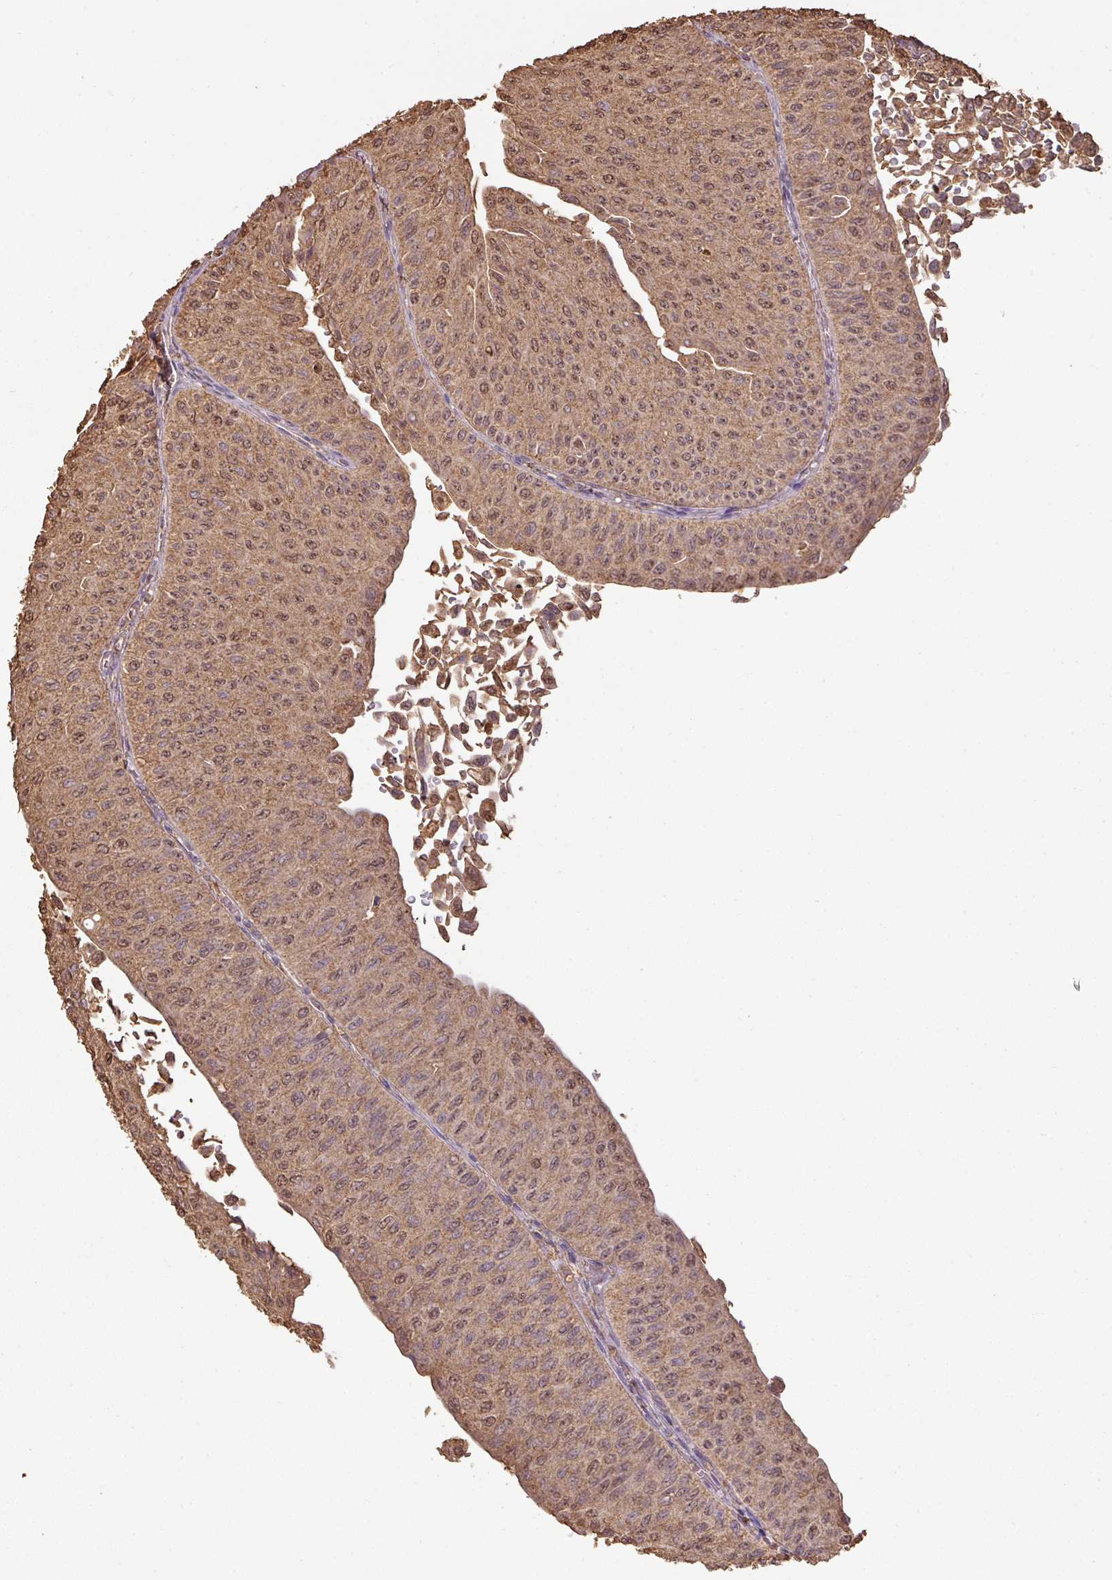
{"staining": {"intensity": "moderate", "quantity": ">75%", "location": "cytoplasmic/membranous,nuclear"}, "tissue": "urothelial cancer", "cell_type": "Tumor cells", "image_type": "cancer", "snomed": [{"axis": "morphology", "description": "Urothelial carcinoma, NOS"}, {"axis": "topography", "description": "Urinary bladder"}], "caption": "Tumor cells display medium levels of moderate cytoplasmic/membranous and nuclear expression in approximately >75% of cells in human urothelial cancer. The staining is performed using DAB brown chromogen to label protein expression. The nuclei are counter-stained blue using hematoxylin.", "gene": "ATAT1", "patient": {"sex": "male", "age": 59}}